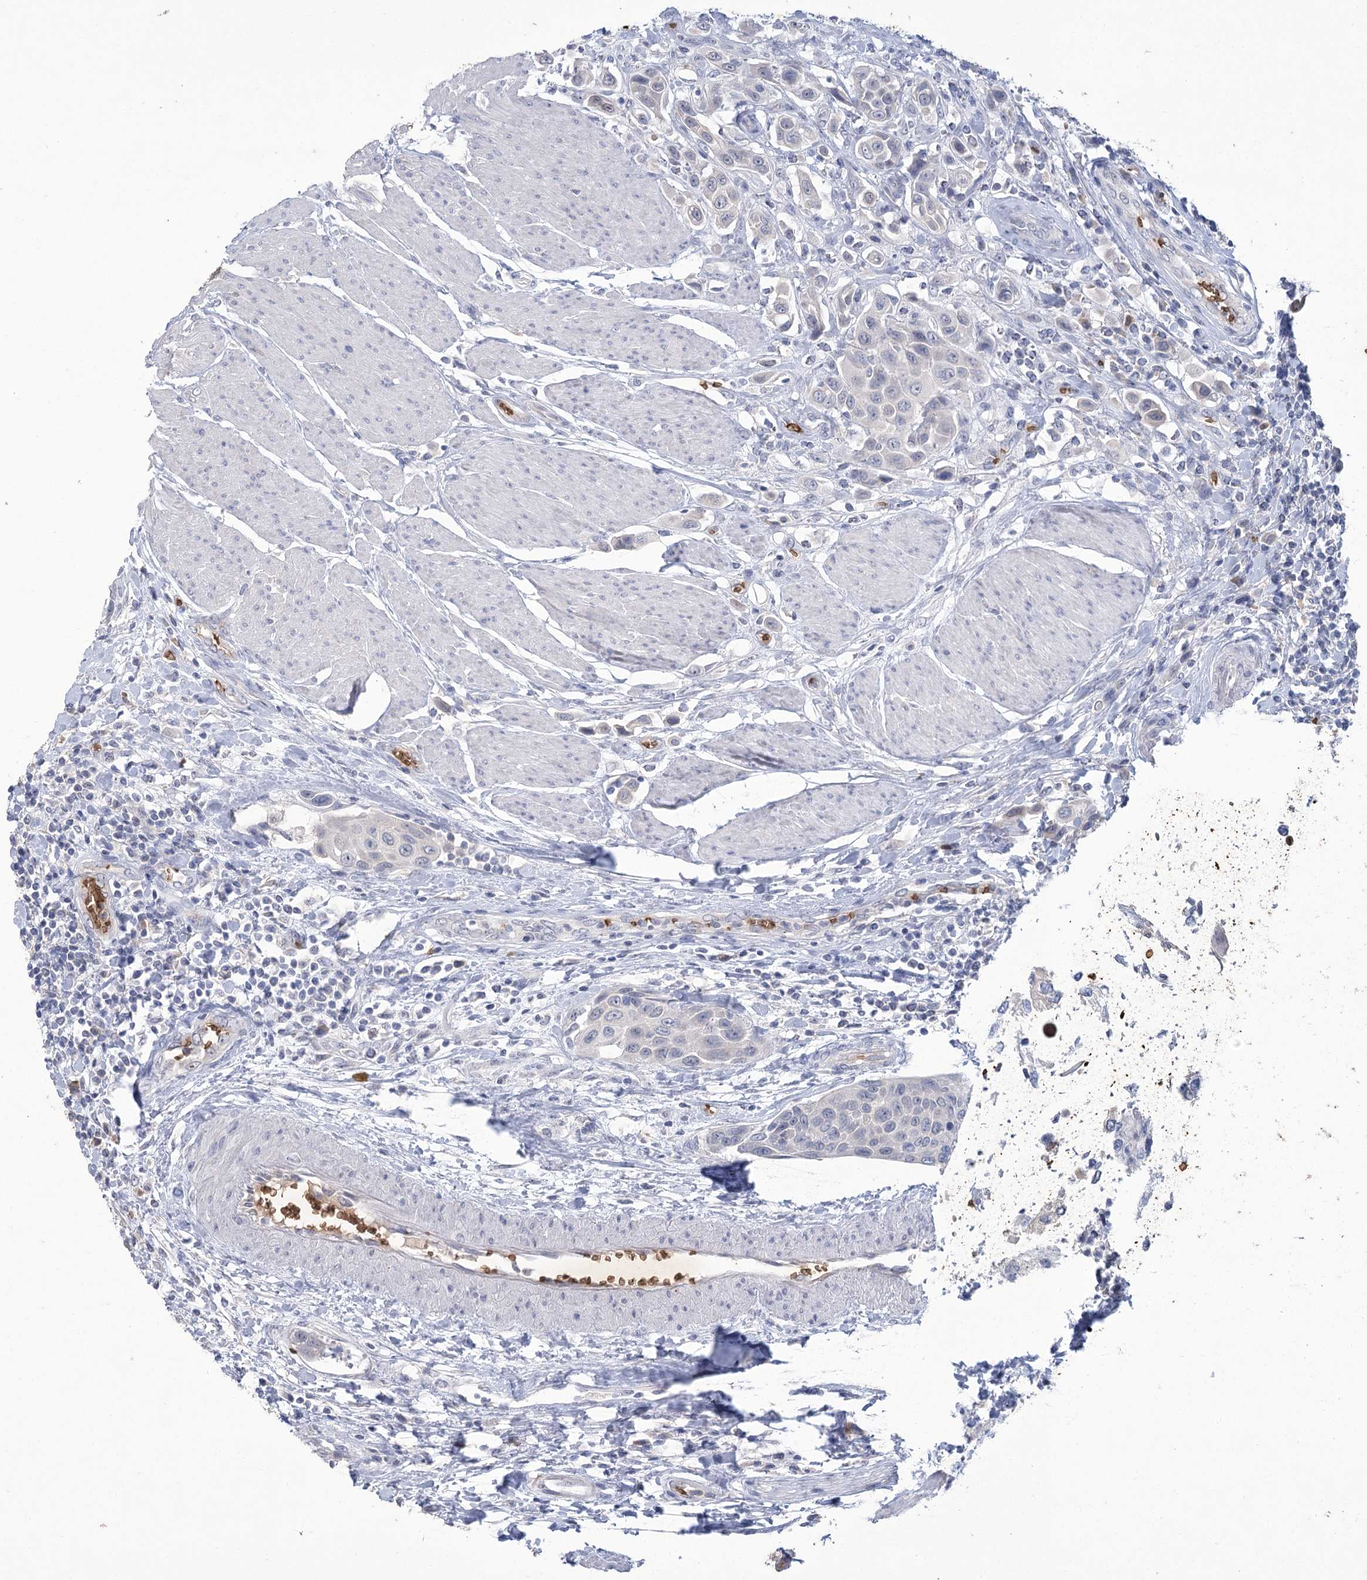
{"staining": {"intensity": "negative", "quantity": "none", "location": "none"}, "tissue": "urothelial cancer", "cell_type": "Tumor cells", "image_type": "cancer", "snomed": [{"axis": "morphology", "description": "Urothelial carcinoma, High grade"}, {"axis": "topography", "description": "Urinary bladder"}], "caption": "A photomicrograph of urothelial cancer stained for a protein displays no brown staining in tumor cells.", "gene": "HBA1", "patient": {"sex": "male", "age": 50}}